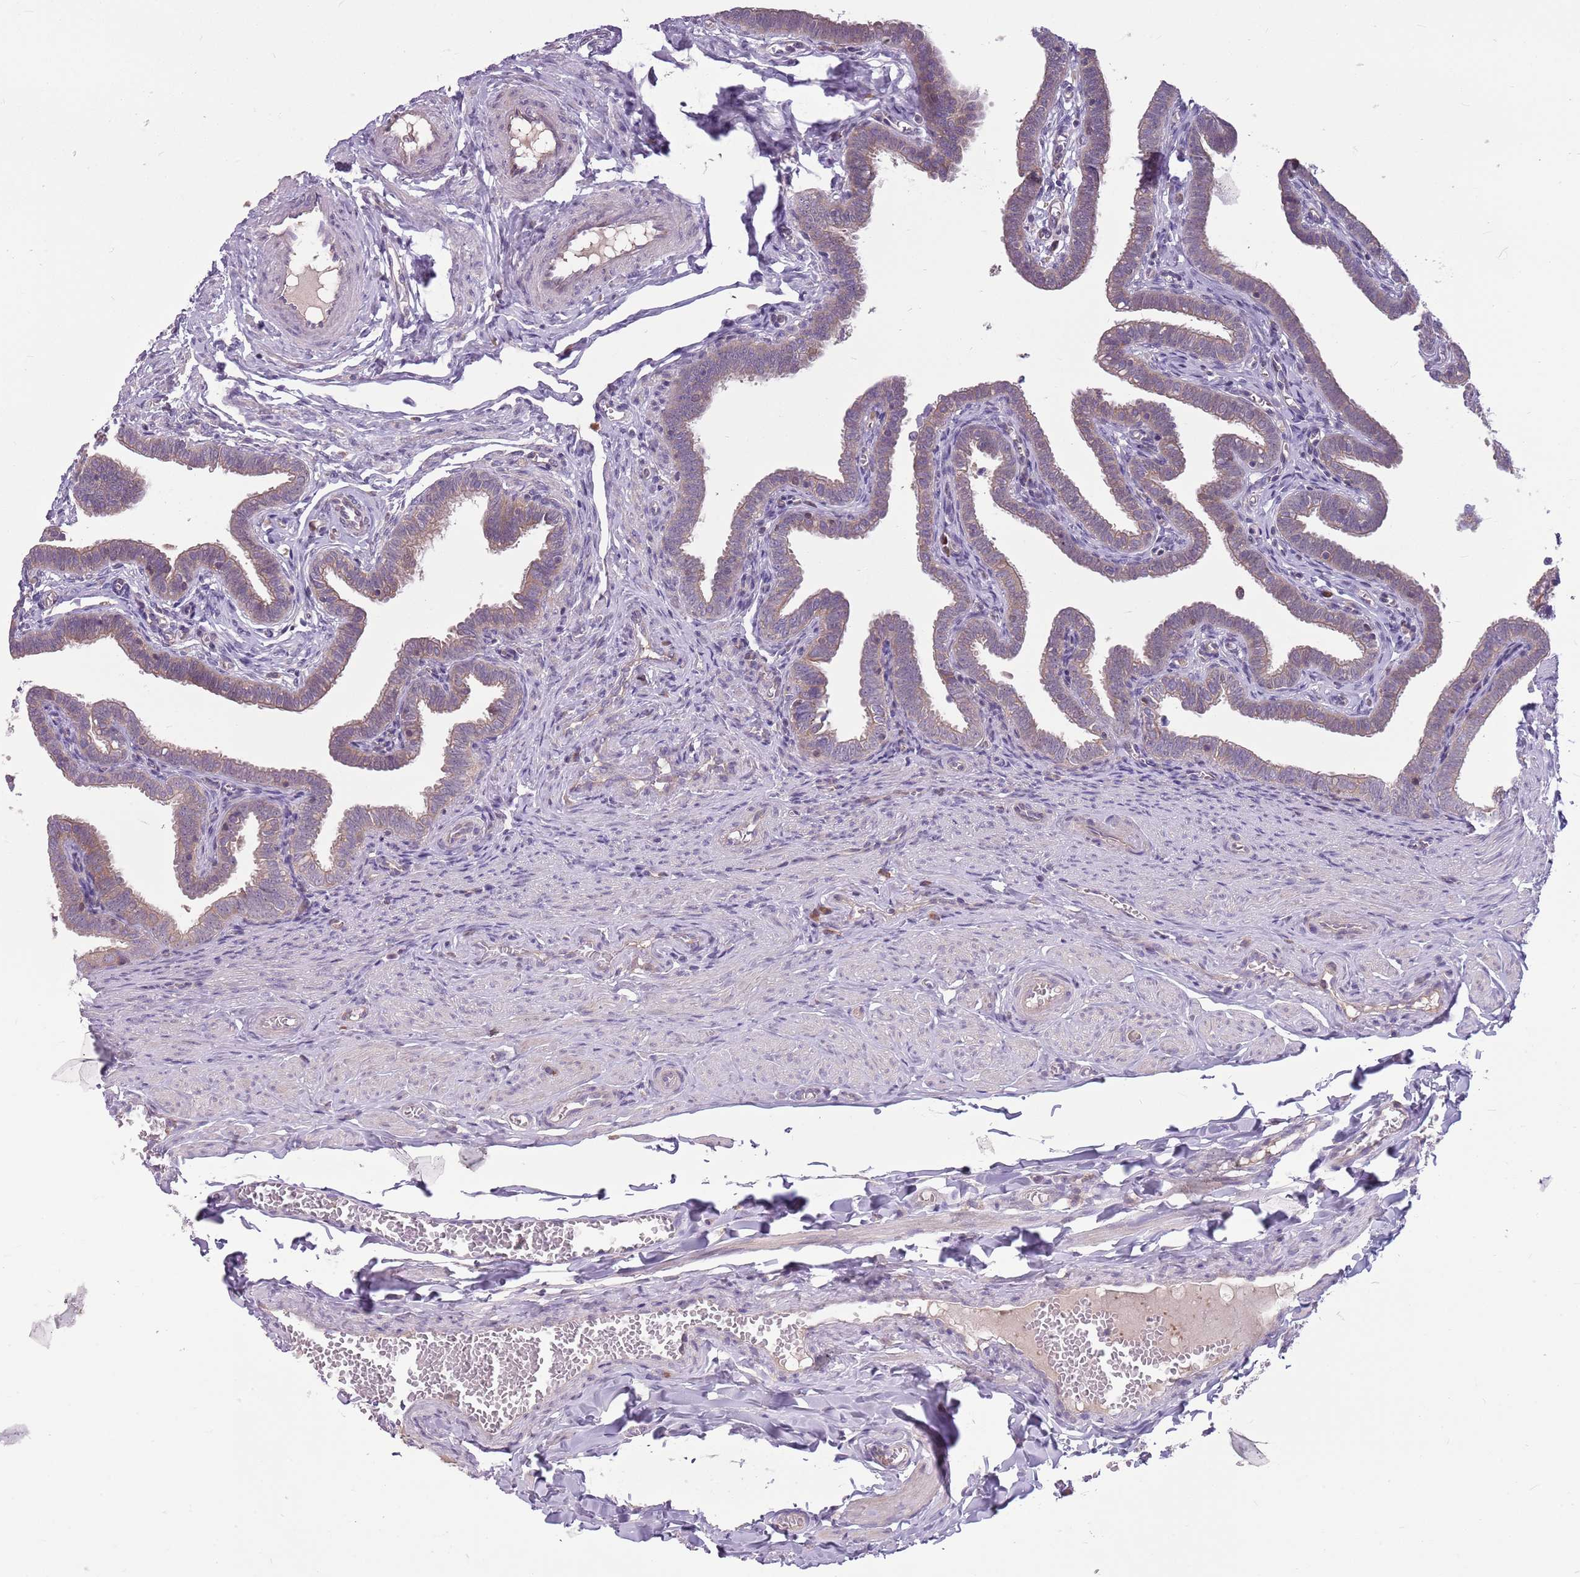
{"staining": {"intensity": "moderate", "quantity": "25%-75%", "location": "cytoplasmic/membranous"}, "tissue": "fallopian tube", "cell_type": "Glandular cells", "image_type": "normal", "snomed": [{"axis": "morphology", "description": "Normal tissue, NOS"}, {"axis": "topography", "description": "Fallopian tube"}], "caption": "DAB (3,3'-diaminobenzidine) immunohistochemical staining of unremarkable fallopian tube reveals moderate cytoplasmic/membranous protein positivity in approximately 25%-75% of glandular cells. Using DAB (3,3'-diaminobenzidine) (brown) and hematoxylin (blue) stains, captured at high magnification using brightfield microscopy.", "gene": "PPP1R27", "patient": {"sex": "female", "age": 36}}